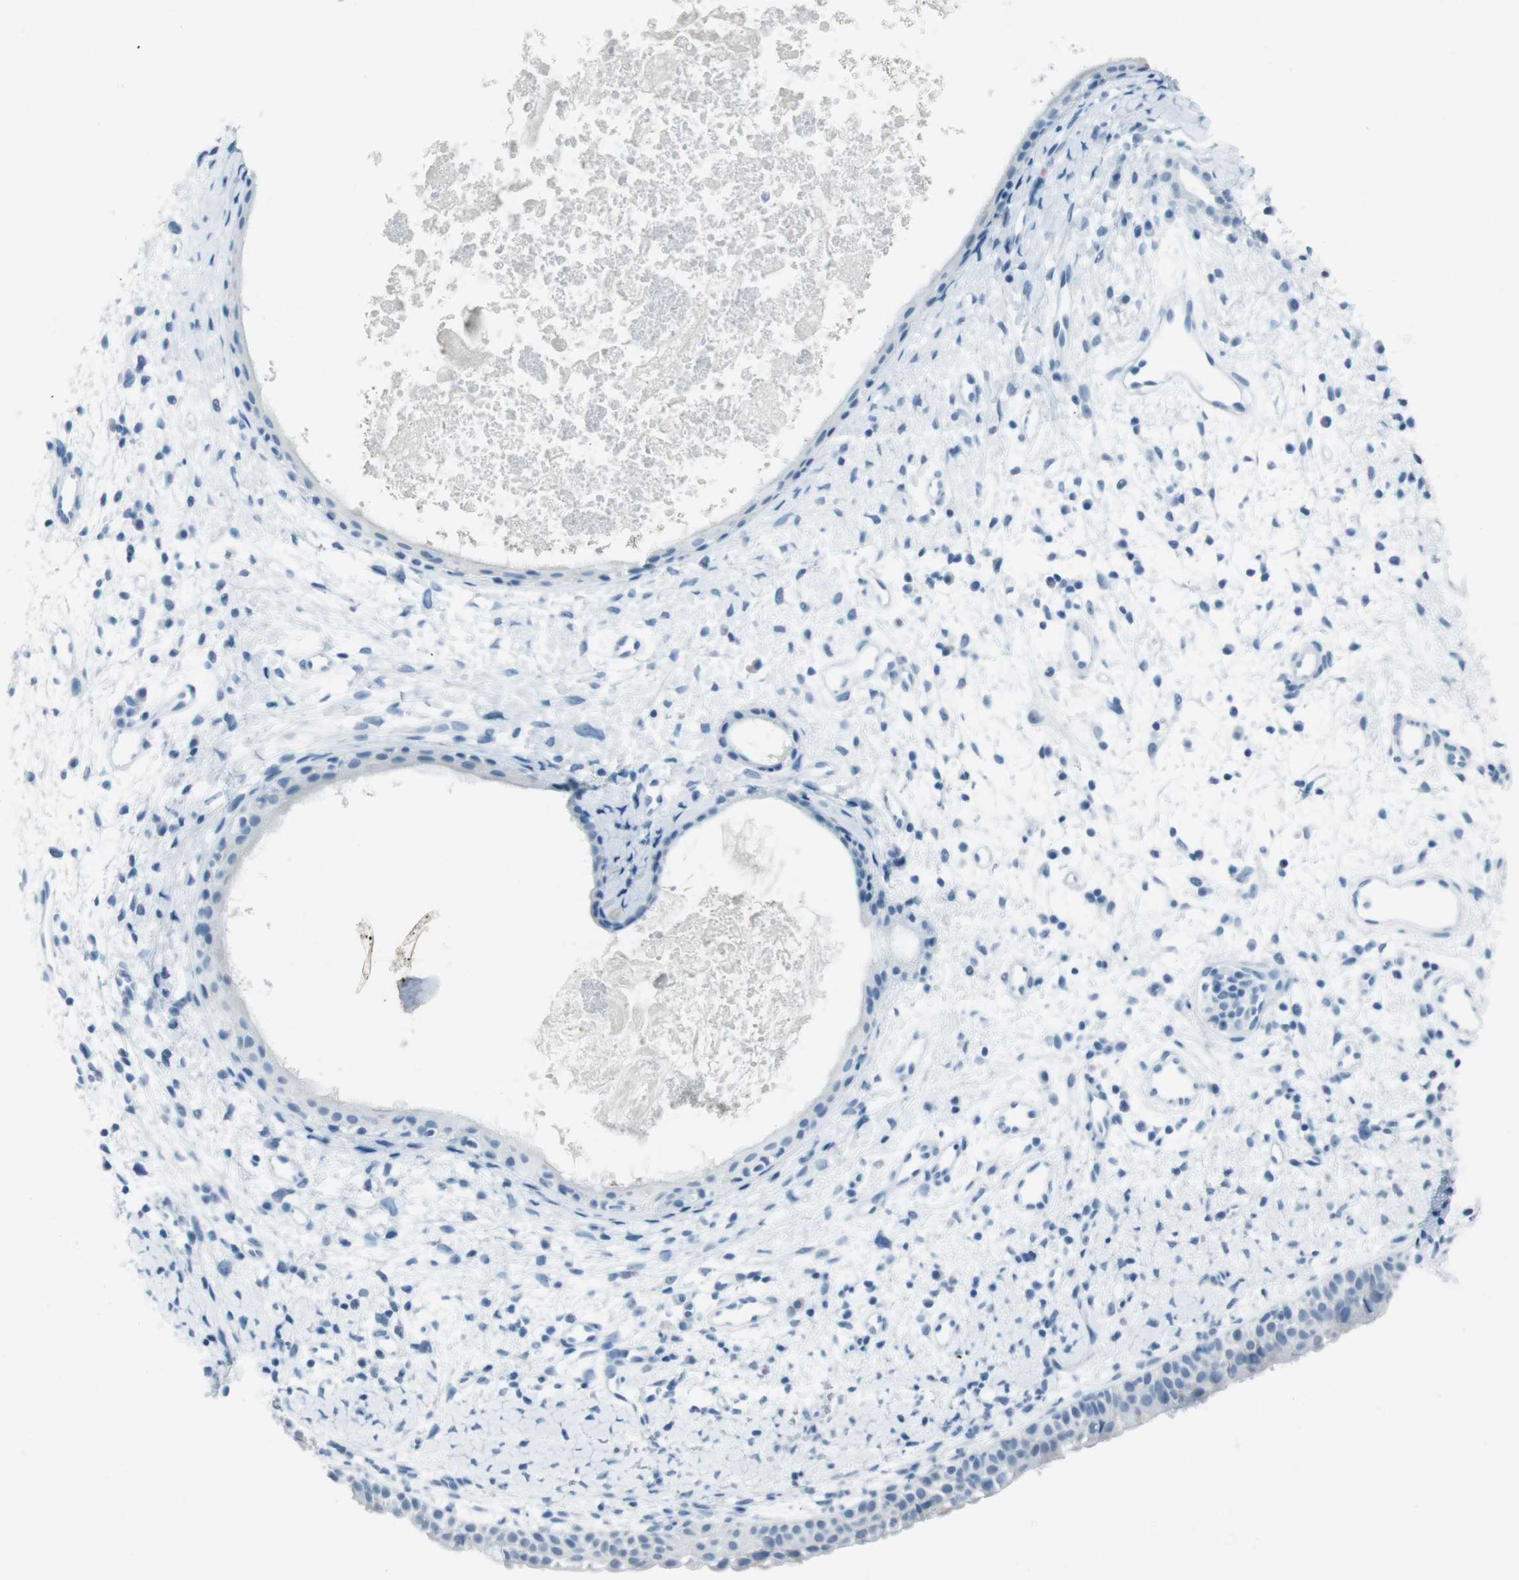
{"staining": {"intensity": "negative", "quantity": "none", "location": "none"}, "tissue": "nasopharynx", "cell_type": "Respiratory epithelial cells", "image_type": "normal", "snomed": [{"axis": "morphology", "description": "Normal tissue, NOS"}, {"axis": "topography", "description": "Nasopharynx"}], "caption": "This photomicrograph is of normal nasopharynx stained with immunohistochemistry (IHC) to label a protein in brown with the nuclei are counter-stained blue. There is no expression in respiratory epithelial cells.", "gene": "TMEM207", "patient": {"sex": "male", "age": 22}}